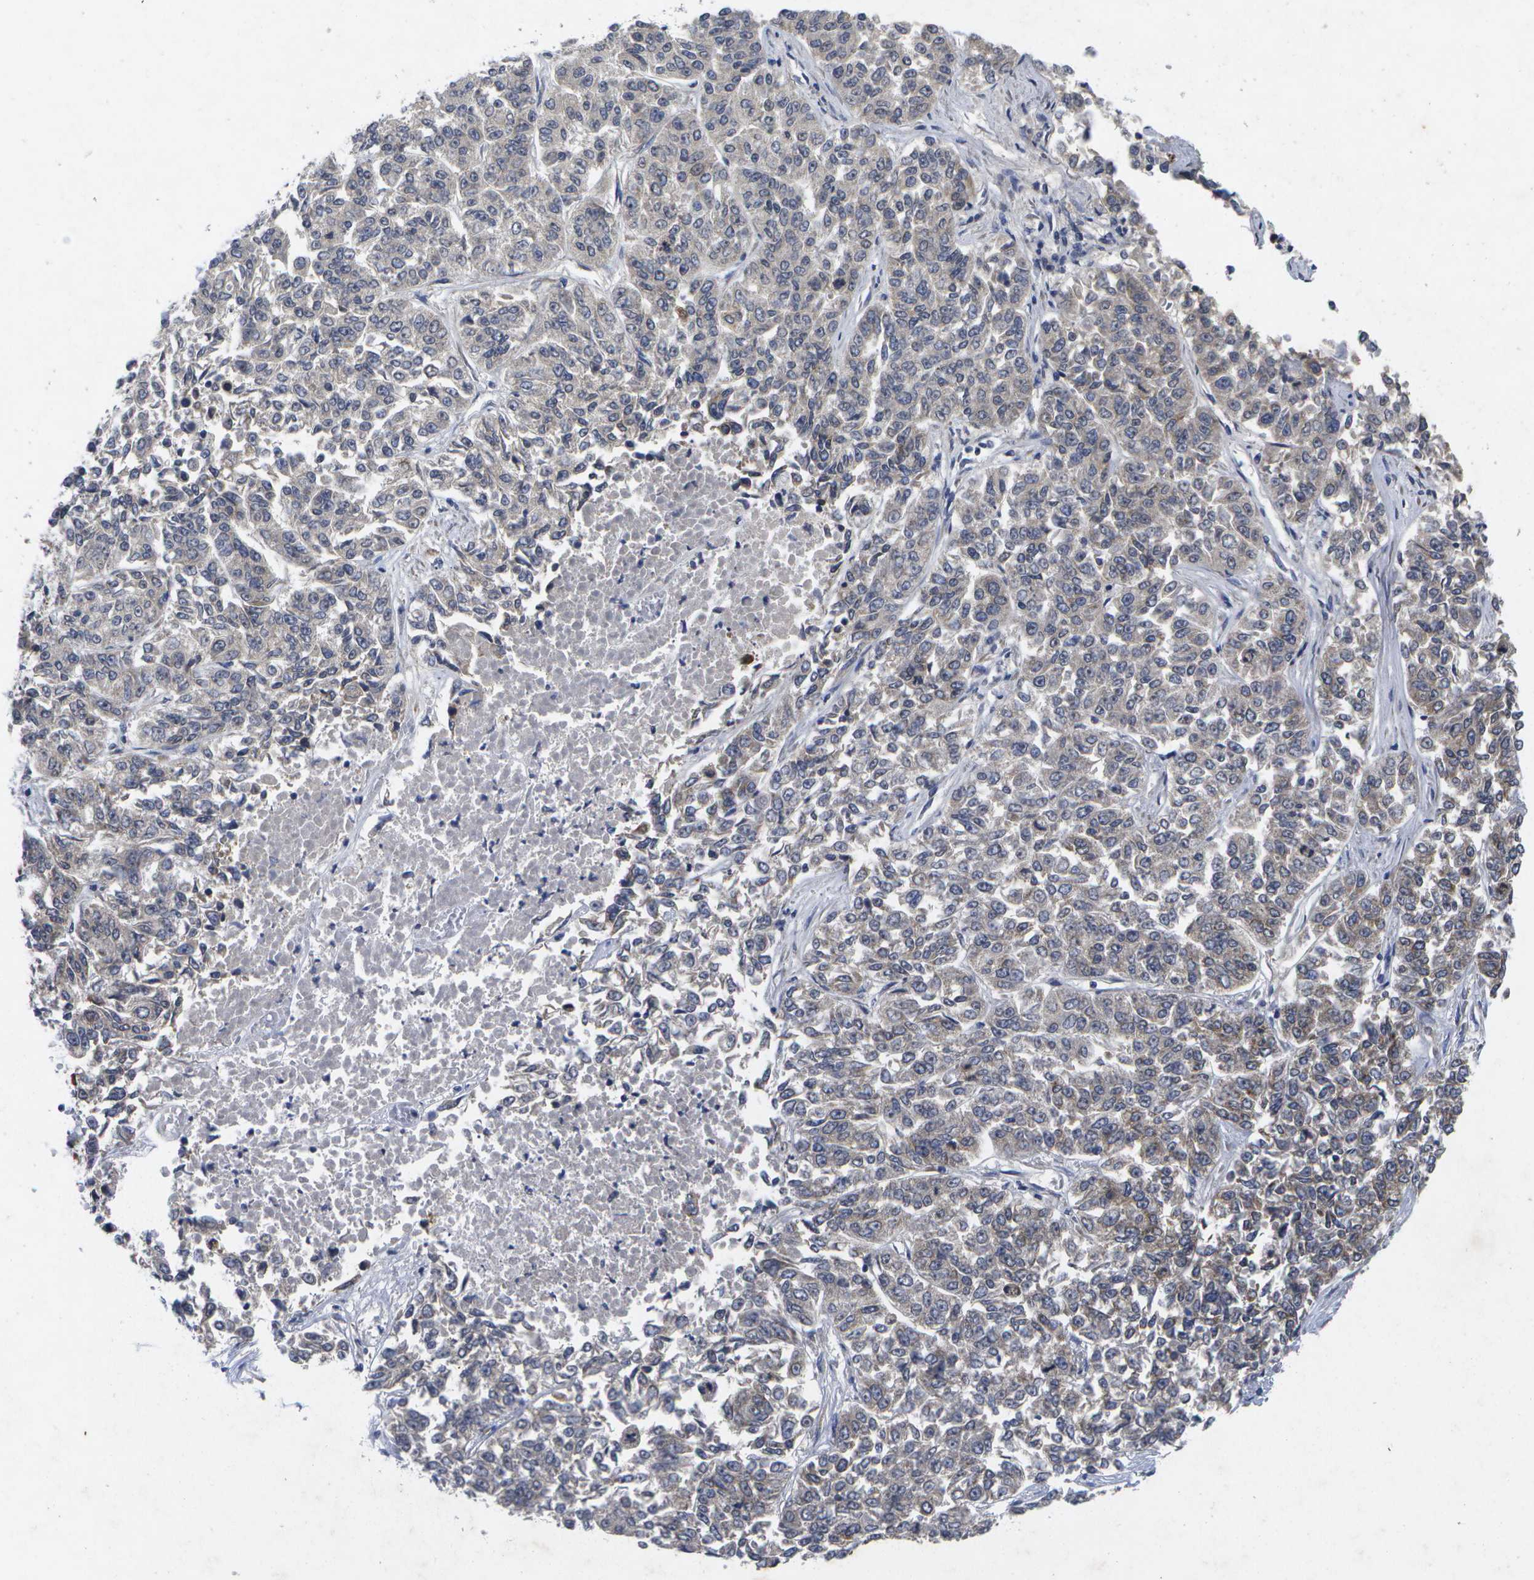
{"staining": {"intensity": "negative", "quantity": "none", "location": "none"}, "tissue": "lung cancer", "cell_type": "Tumor cells", "image_type": "cancer", "snomed": [{"axis": "morphology", "description": "Adenocarcinoma, NOS"}, {"axis": "topography", "description": "Lung"}], "caption": "DAB (3,3'-diaminobenzidine) immunohistochemical staining of lung cancer shows no significant expression in tumor cells. (Stains: DAB (3,3'-diaminobenzidine) immunohistochemistry with hematoxylin counter stain, Microscopy: brightfield microscopy at high magnification).", "gene": "KDELR1", "patient": {"sex": "male", "age": 84}}